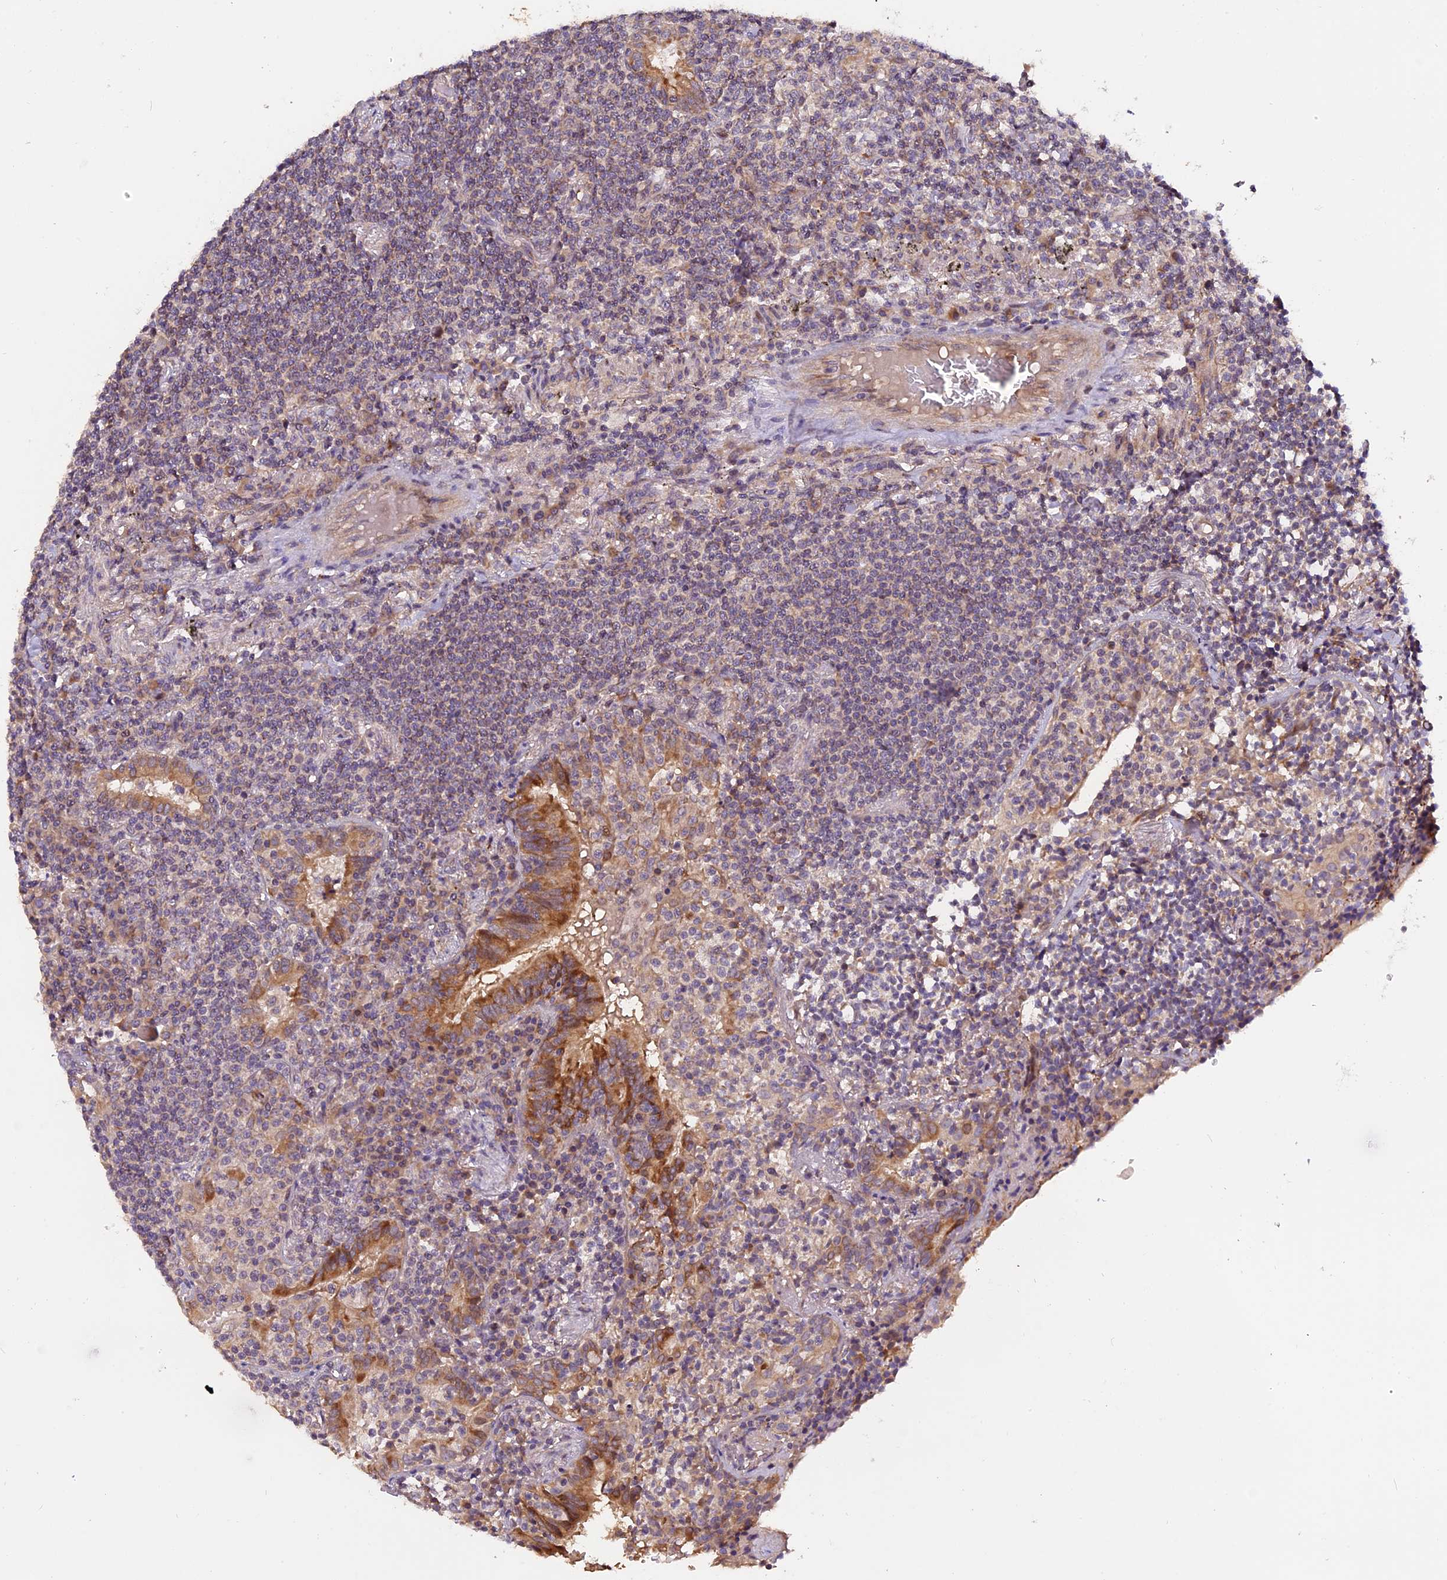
{"staining": {"intensity": "weak", "quantity": "25%-75%", "location": "cytoplasmic/membranous"}, "tissue": "lymphoma", "cell_type": "Tumor cells", "image_type": "cancer", "snomed": [{"axis": "morphology", "description": "Malignant lymphoma, non-Hodgkin's type, Low grade"}, {"axis": "topography", "description": "Lung"}], "caption": "Lymphoma was stained to show a protein in brown. There is low levels of weak cytoplasmic/membranous positivity in approximately 25%-75% of tumor cells.", "gene": "TRMT1", "patient": {"sex": "female", "age": 71}}